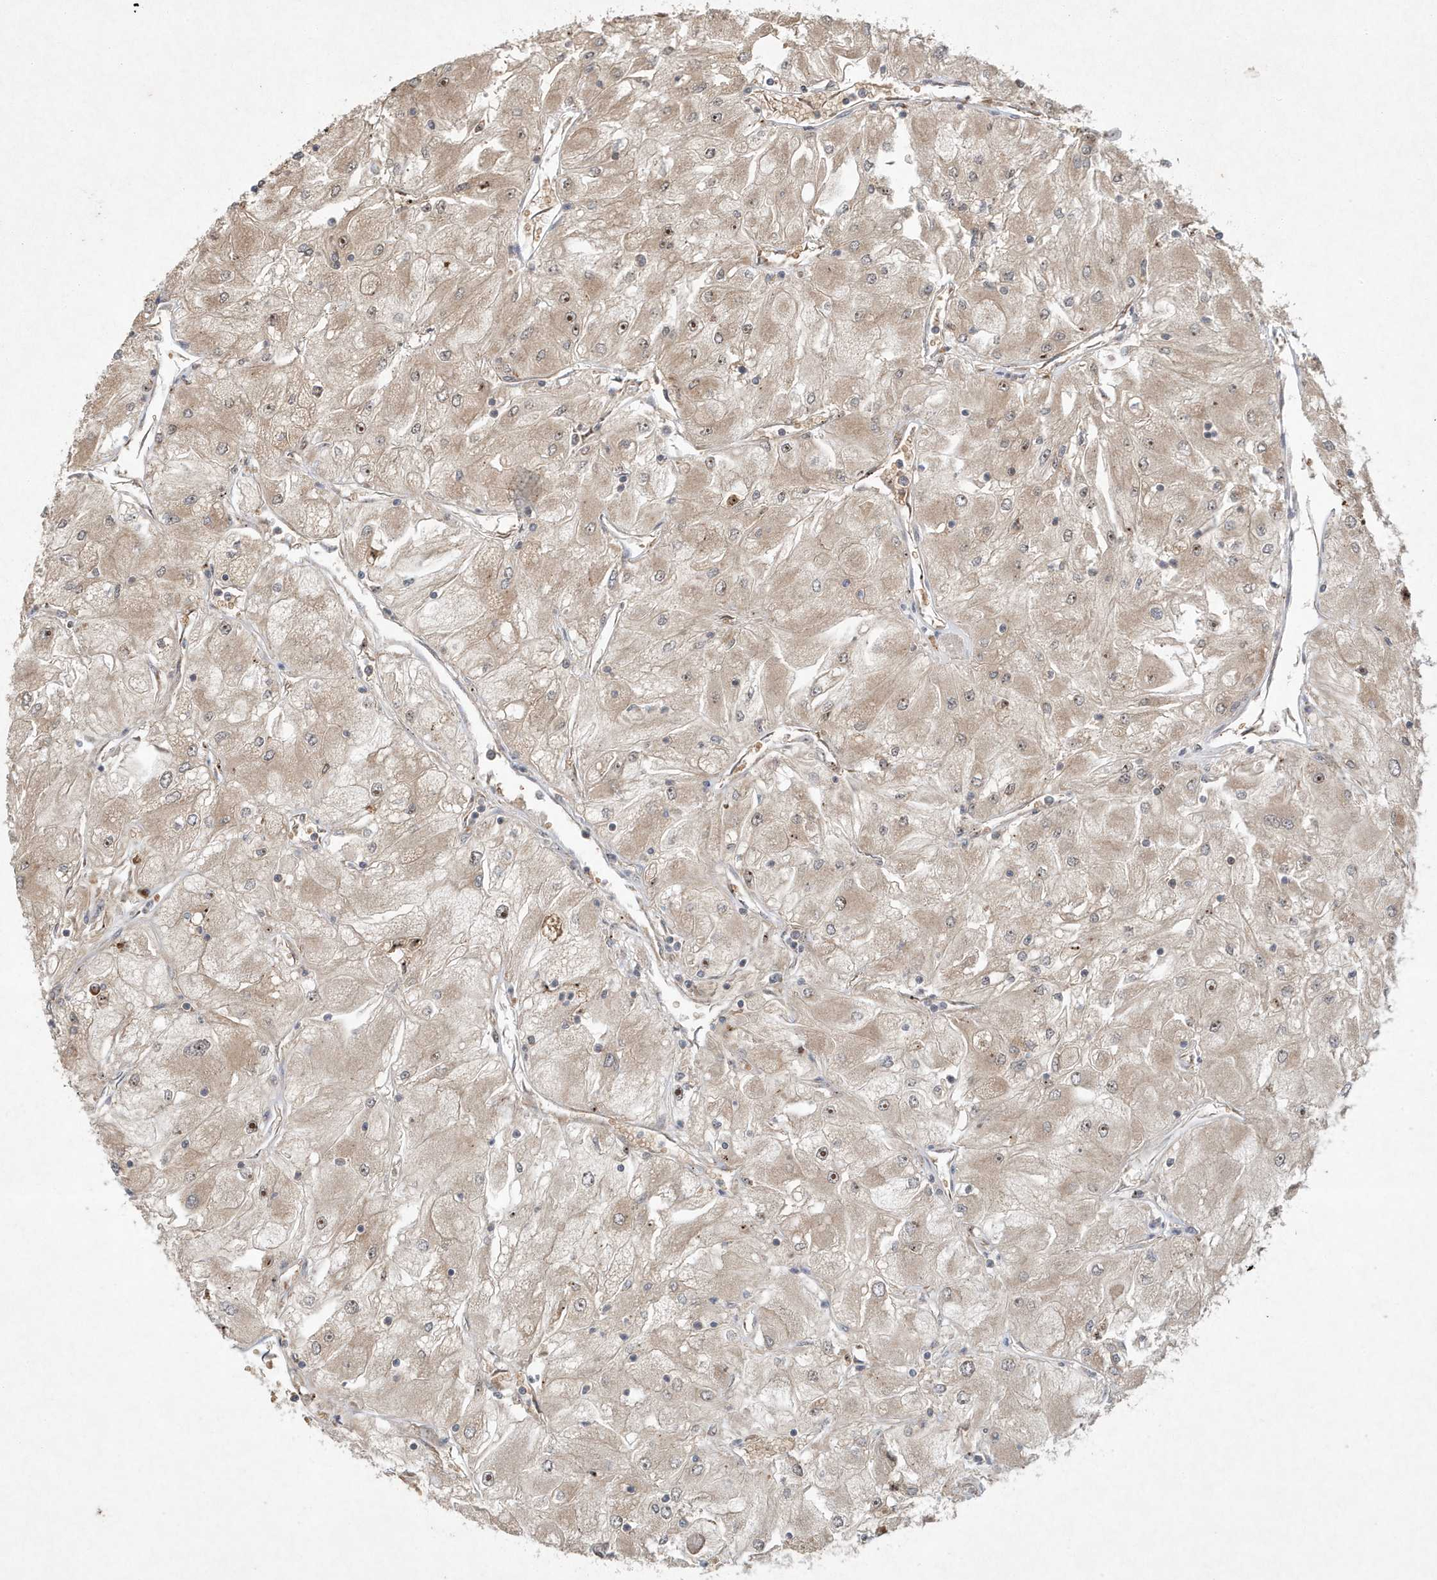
{"staining": {"intensity": "moderate", "quantity": "25%-75%", "location": "cytoplasmic/membranous,nuclear"}, "tissue": "renal cancer", "cell_type": "Tumor cells", "image_type": "cancer", "snomed": [{"axis": "morphology", "description": "Adenocarcinoma, NOS"}, {"axis": "topography", "description": "Kidney"}], "caption": "Protein expression analysis of renal cancer displays moderate cytoplasmic/membranous and nuclear expression in about 25%-75% of tumor cells.", "gene": "ABCB9", "patient": {"sex": "male", "age": 80}}